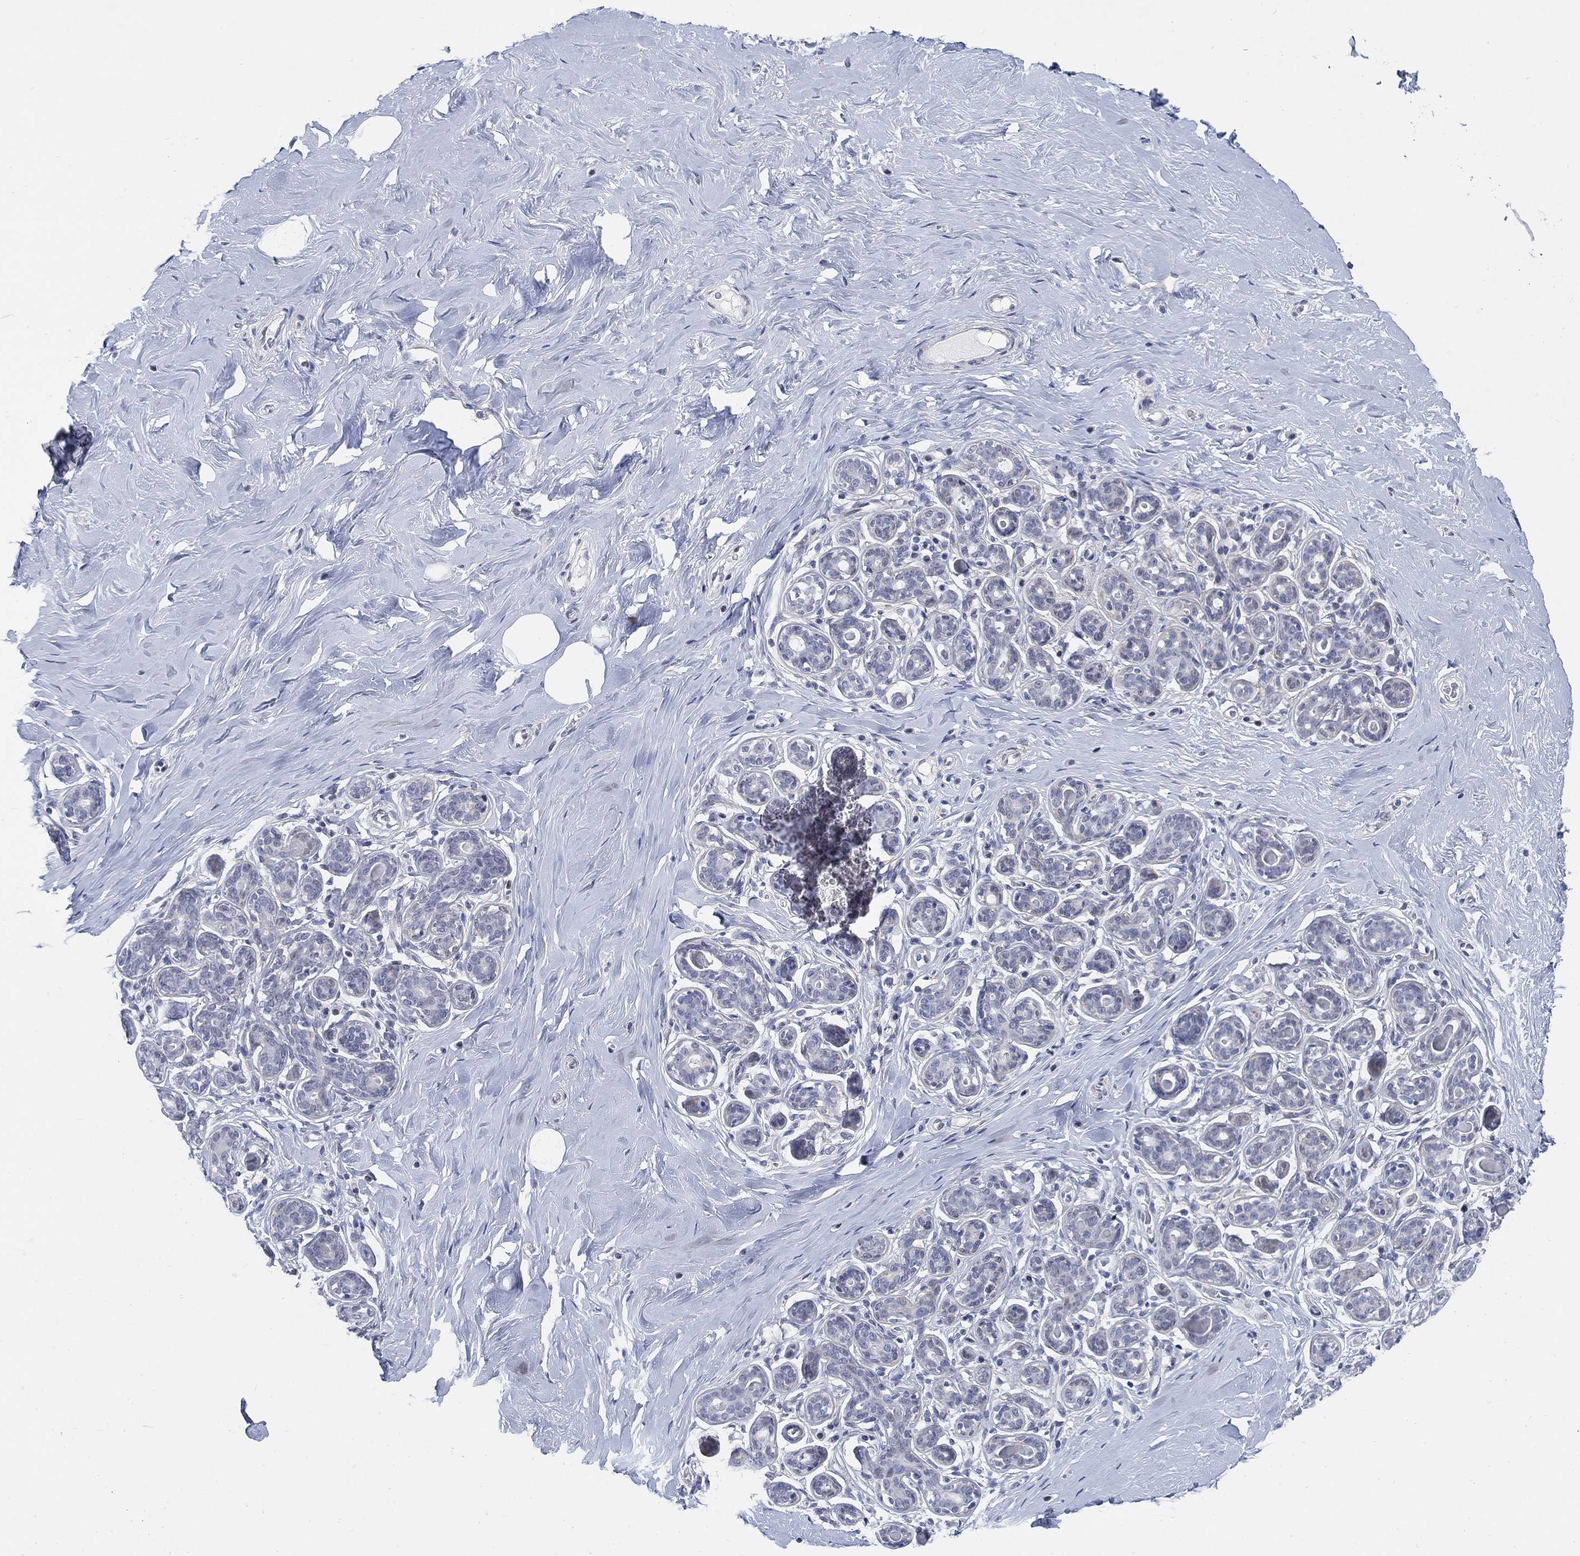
{"staining": {"intensity": "negative", "quantity": "none", "location": "none"}, "tissue": "breast", "cell_type": "Adipocytes", "image_type": "normal", "snomed": [{"axis": "morphology", "description": "Normal tissue, NOS"}, {"axis": "topography", "description": "Skin"}, {"axis": "topography", "description": "Breast"}], "caption": "DAB immunohistochemical staining of unremarkable breast shows no significant positivity in adipocytes. (DAB immunohistochemistry (IHC), high magnification).", "gene": "MYO3A", "patient": {"sex": "female", "age": 43}}